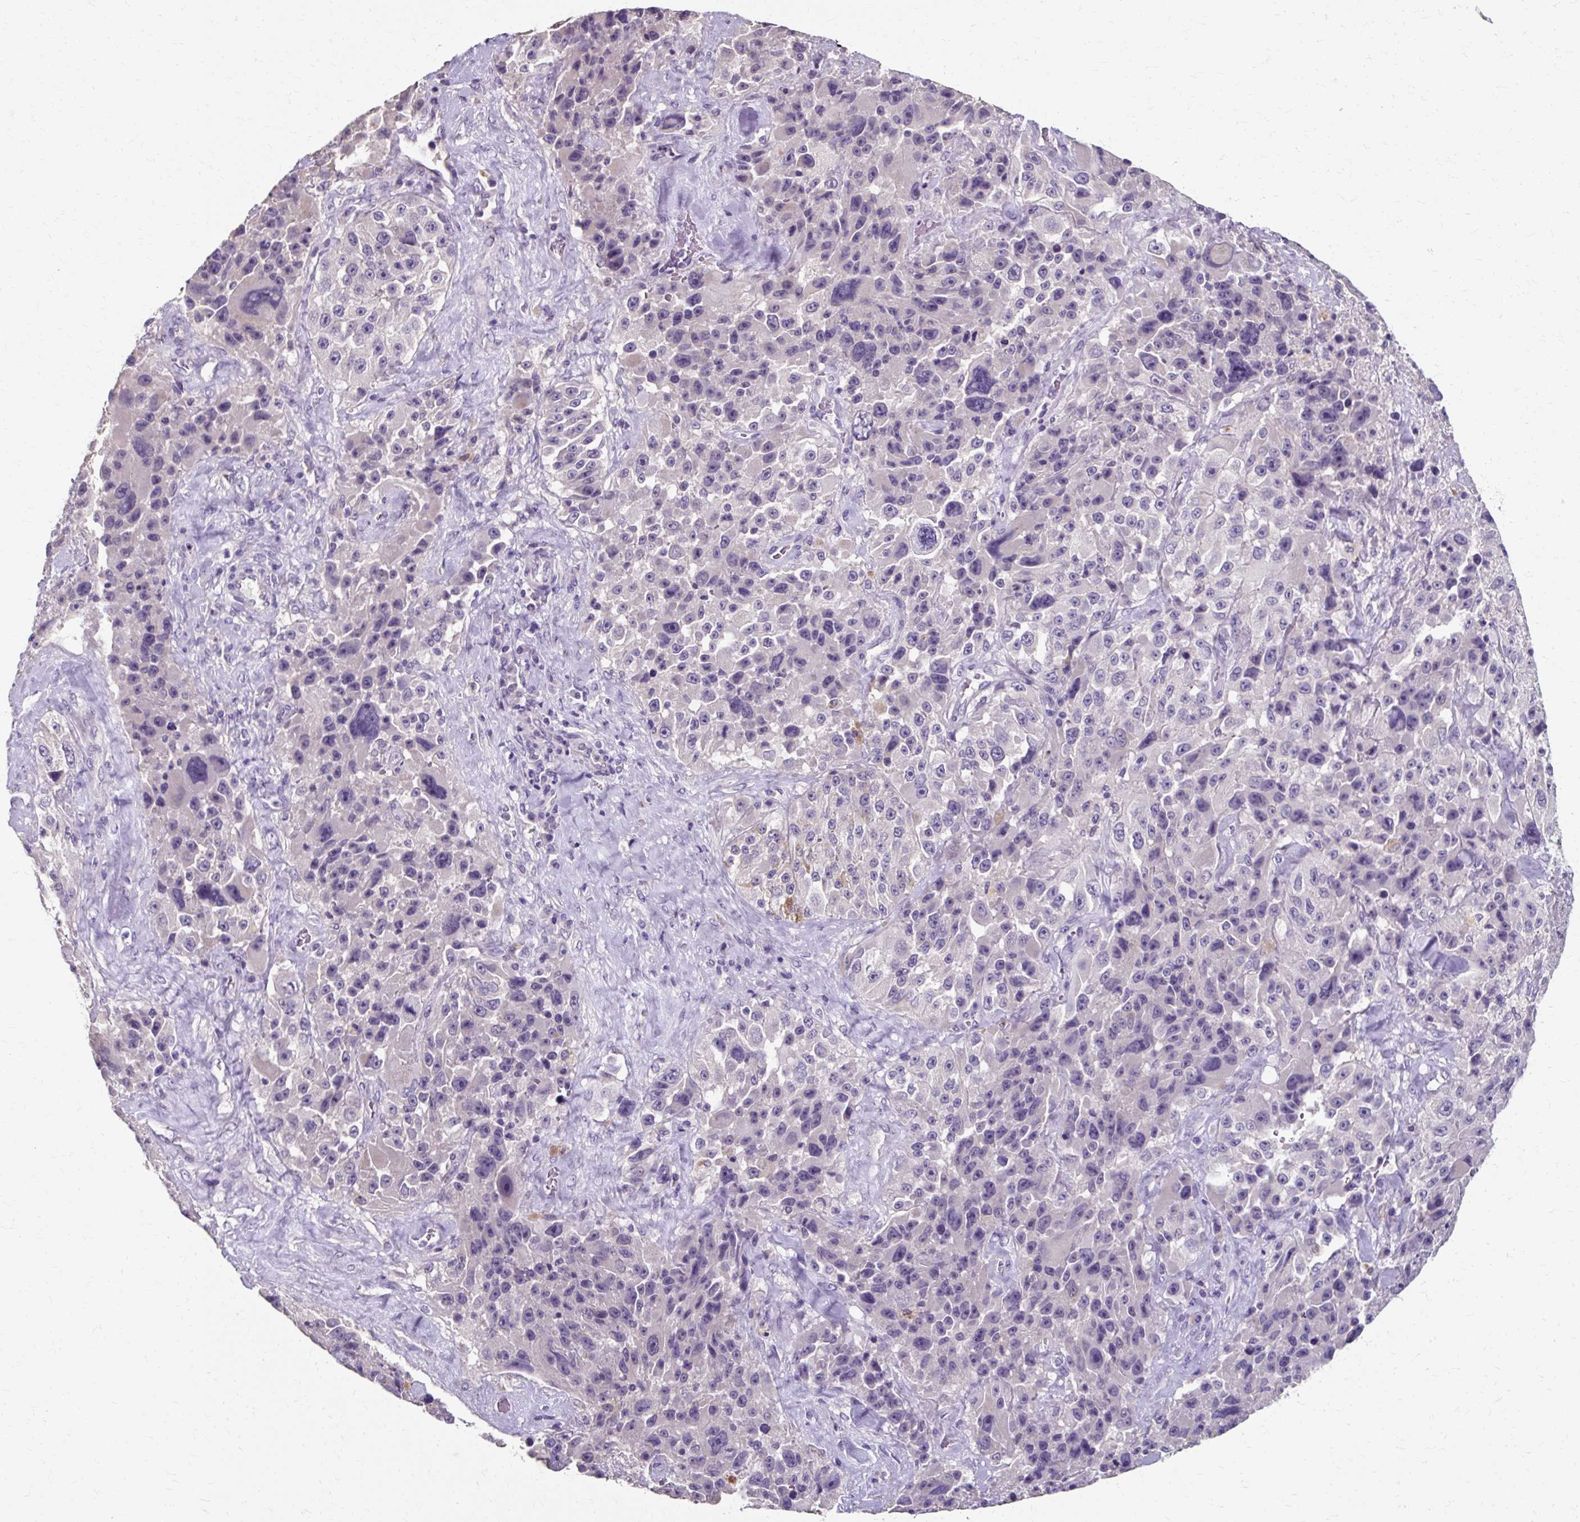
{"staining": {"intensity": "negative", "quantity": "none", "location": "none"}, "tissue": "melanoma", "cell_type": "Tumor cells", "image_type": "cancer", "snomed": [{"axis": "morphology", "description": "Malignant melanoma, Metastatic site"}, {"axis": "topography", "description": "Lymph node"}], "caption": "There is no significant positivity in tumor cells of melanoma. The staining is performed using DAB (3,3'-diaminobenzidine) brown chromogen with nuclei counter-stained in using hematoxylin.", "gene": "KLHL24", "patient": {"sex": "male", "age": 62}}